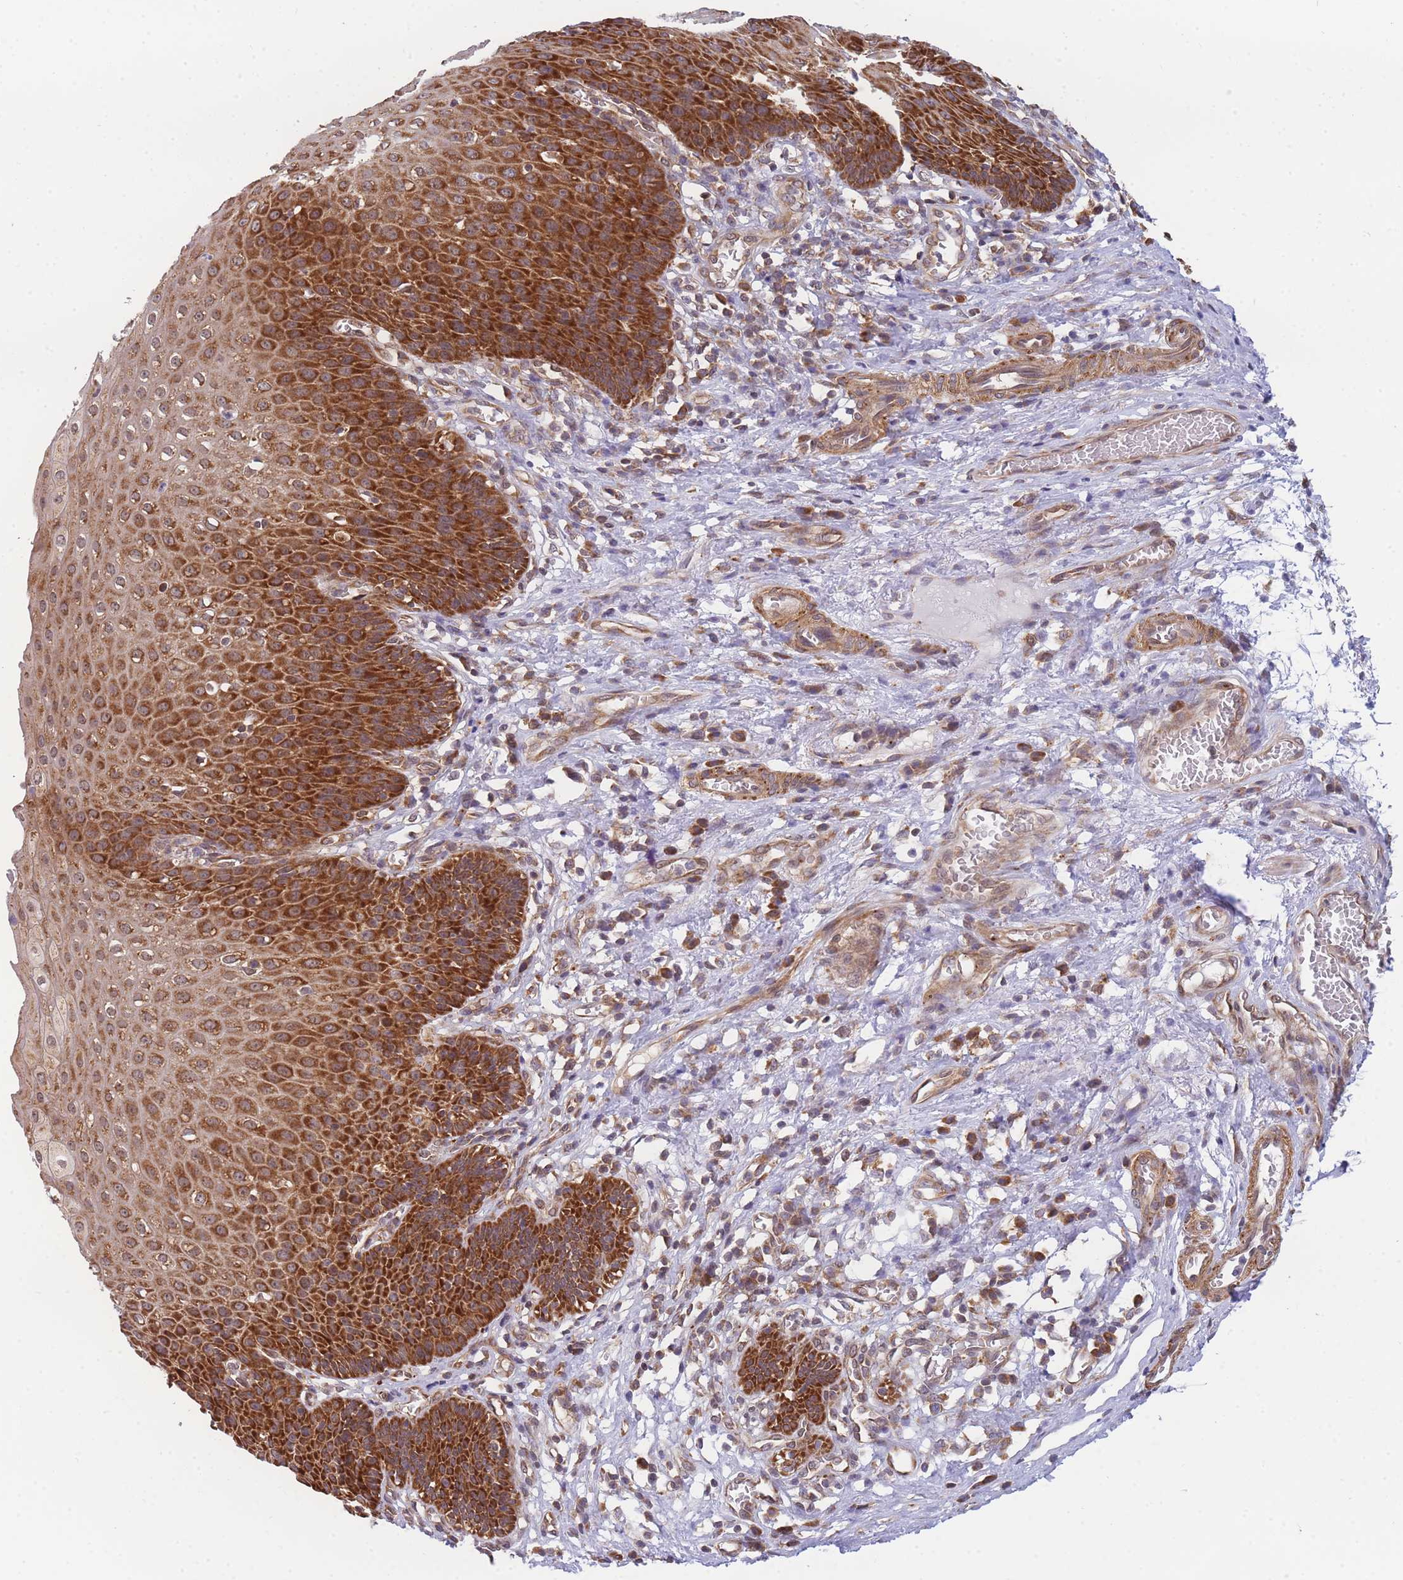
{"staining": {"intensity": "strong", "quantity": ">75%", "location": "cytoplasmic/membranous"}, "tissue": "esophagus", "cell_type": "Squamous epithelial cells", "image_type": "normal", "snomed": [{"axis": "morphology", "description": "Normal tissue, NOS"}, {"axis": "topography", "description": "Esophagus"}], "caption": "Squamous epithelial cells demonstrate high levels of strong cytoplasmic/membranous positivity in about >75% of cells in normal human esophagus. (Stains: DAB in brown, nuclei in blue, Microscopy: brightfield microscopy at high magnification).", "gene": "ENSG00000276345", "patient": {"sex": "male", "age": 71}}